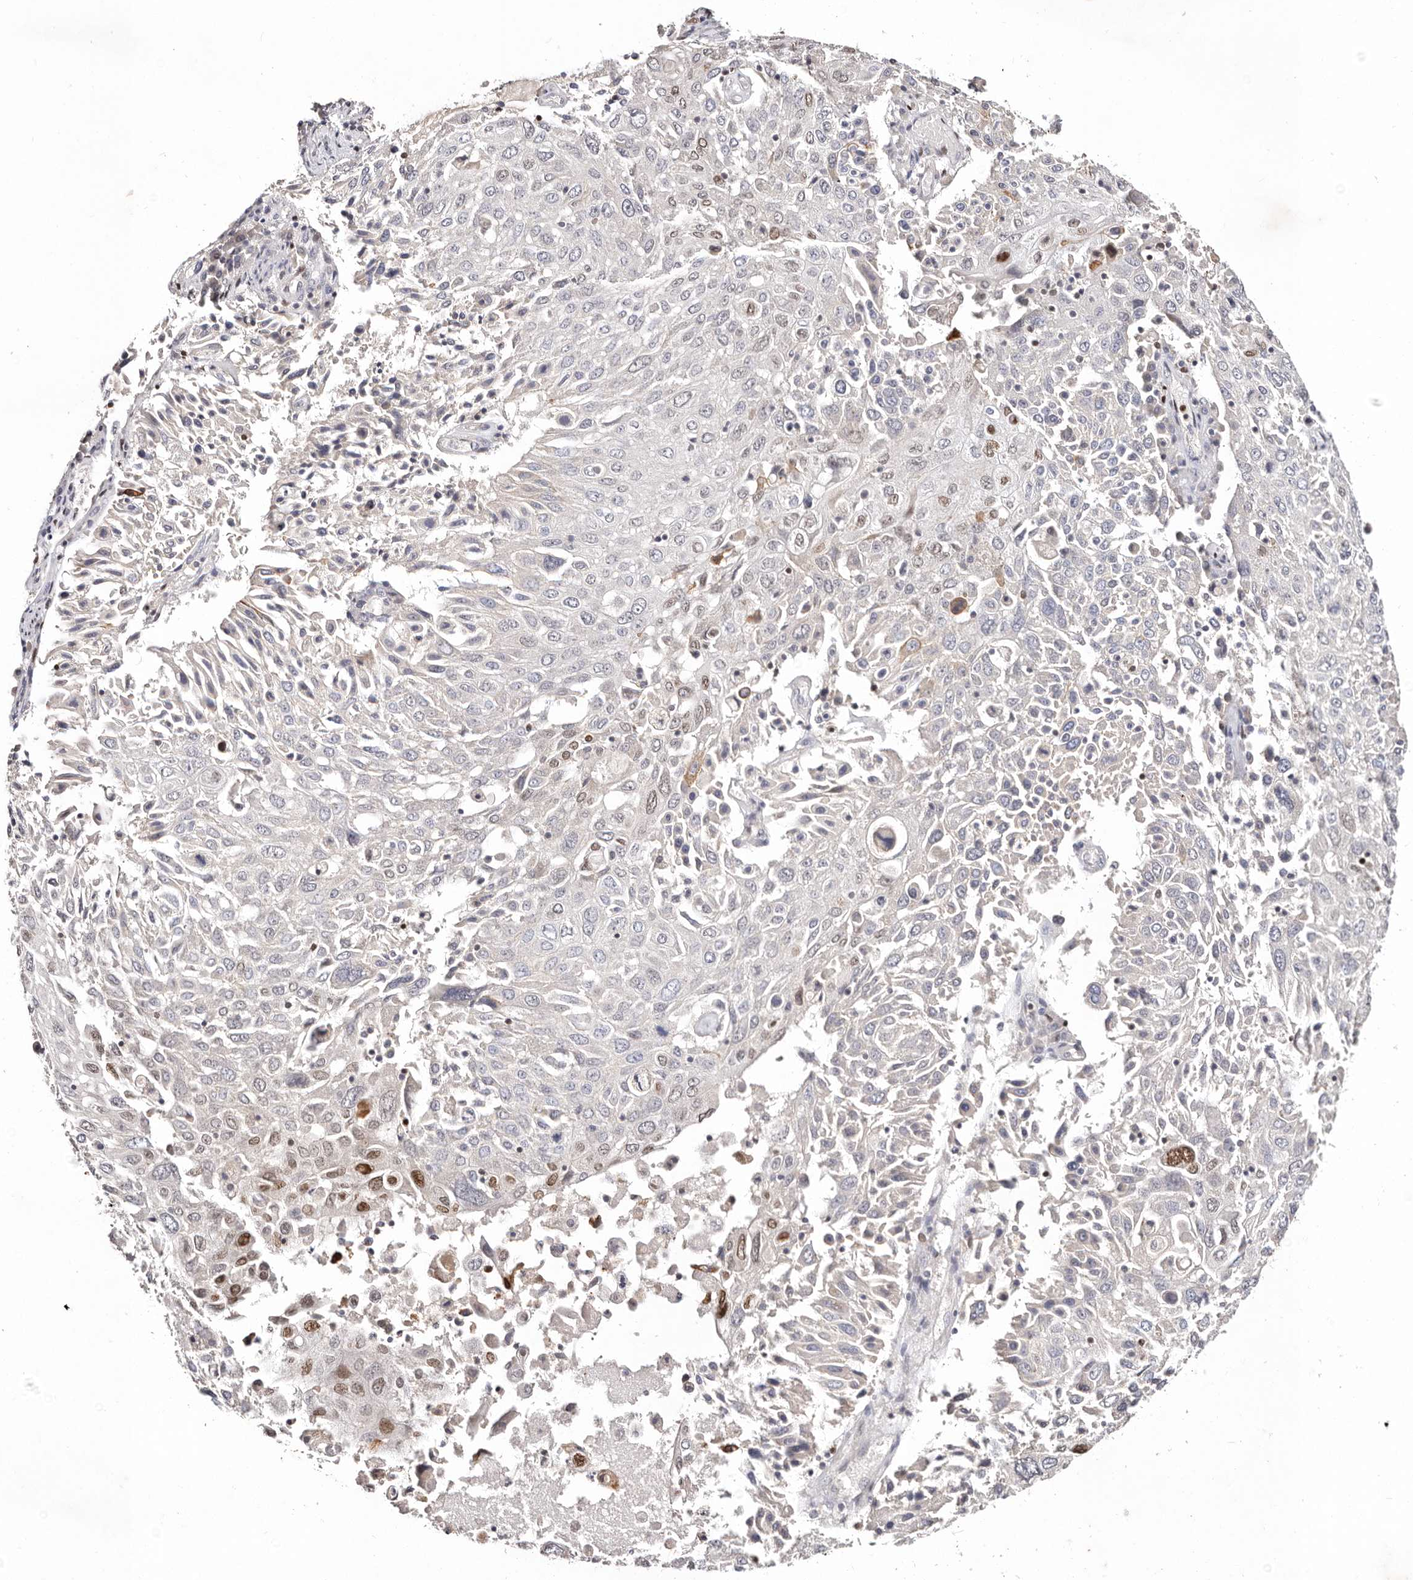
{"staining": {"intensity": "negative", "quantity": "none", "location": "none"}, "tissue": "lung cancer", "cell_type": "Tumor cells", "image_type": "cancer", "snomed": [{"axis": "morphology", "description": "Squamous cell carcinoma, NOS"}, {"axis": "topography", "description": "Lung"}], "caption": "The photomicrograph displays no significant positivity in tumor cells of lung cancer.", "gene": "IQGAP3", "patient": {"sex": "male", "age": 65}}